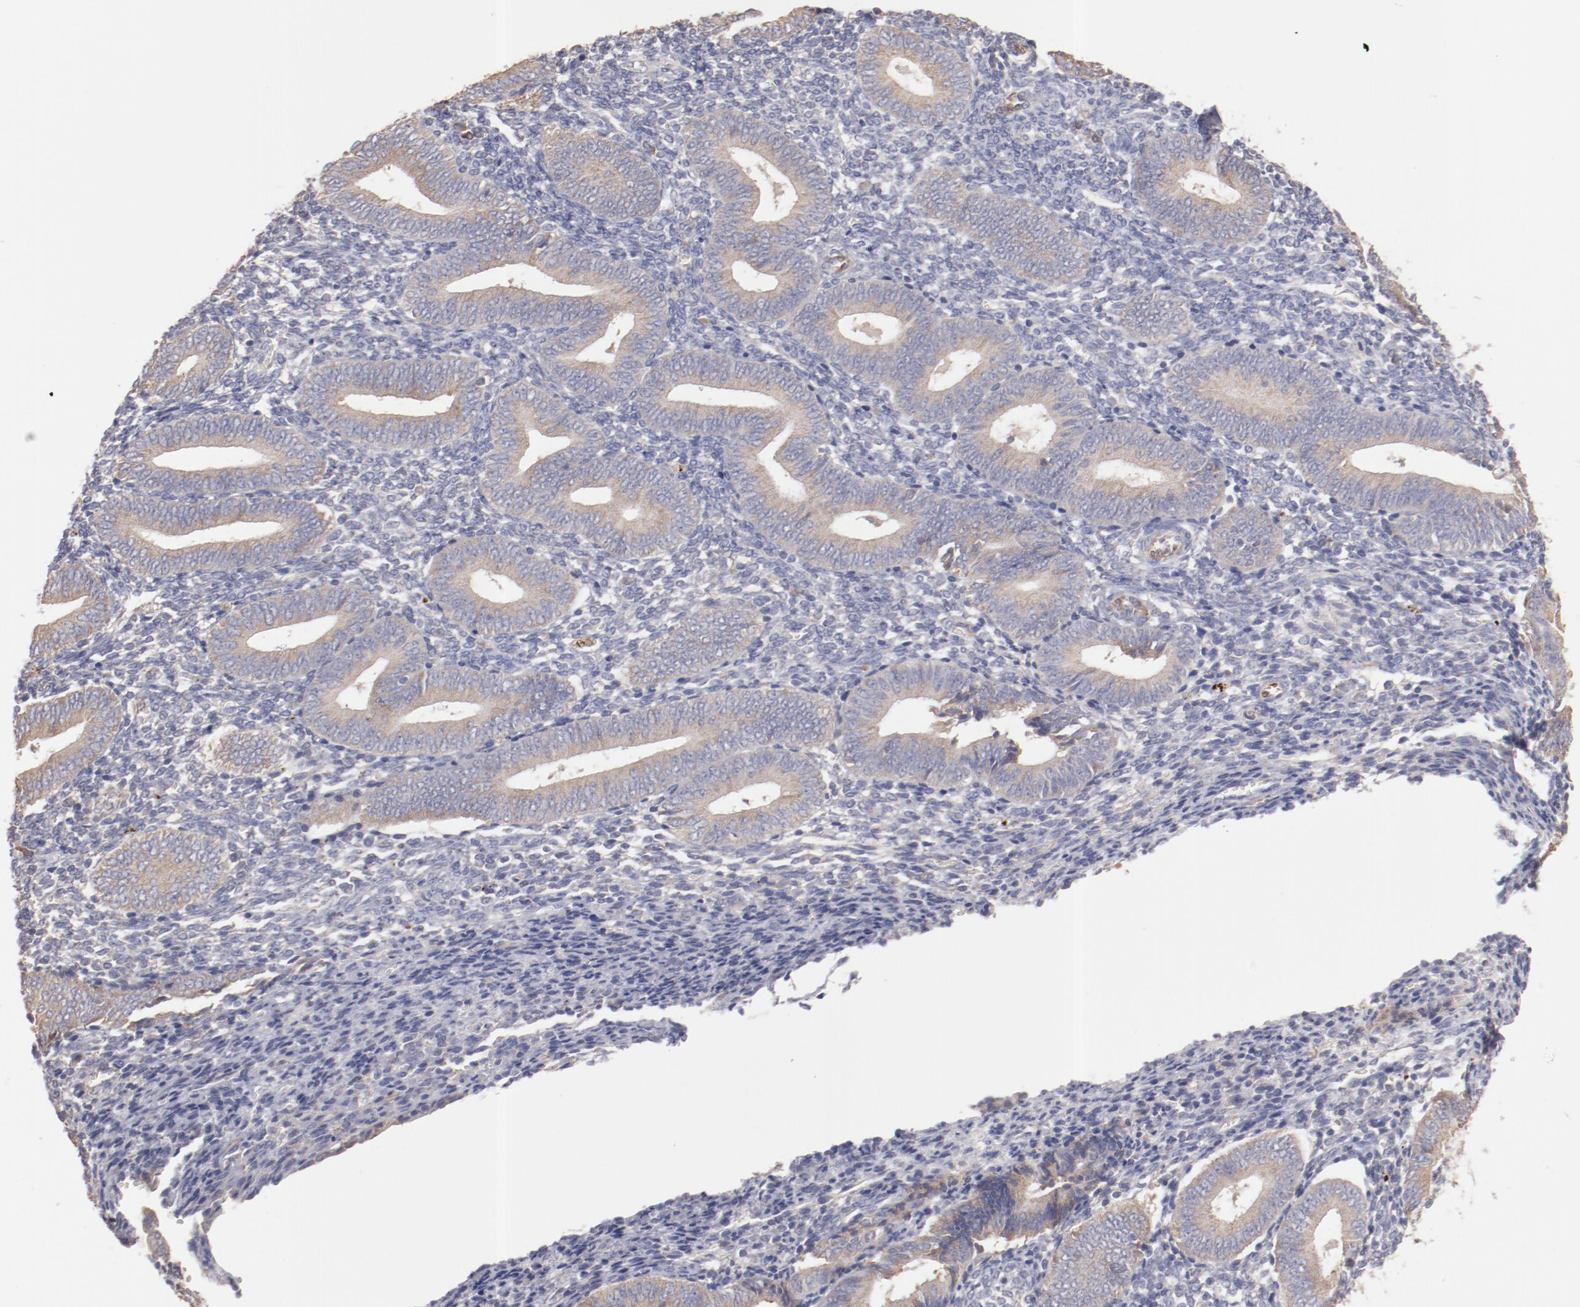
{"staining": {"intensity": "negative", "quantity": "none", "location": "none"}, "tissue": "endometrium", "cell_type": "Cells in endometrial stroma", "image_type": "normal", "snomed": [{"axis": "morphology", "description": "Normal tissue, NOS"}, {"axis": "topography", "description": "Uterus"}, {"axis": "topography", "description": "Endometrium"}], "caption": "Immunohistochemistry (IHC) image of unremarkable endometrium: human endometrium stained with DAB exhibits no significant protein positivity in cells in endometrial stroma.", "gene": "ENTPD5", "patient": {"sex": "female", "age": 33}}